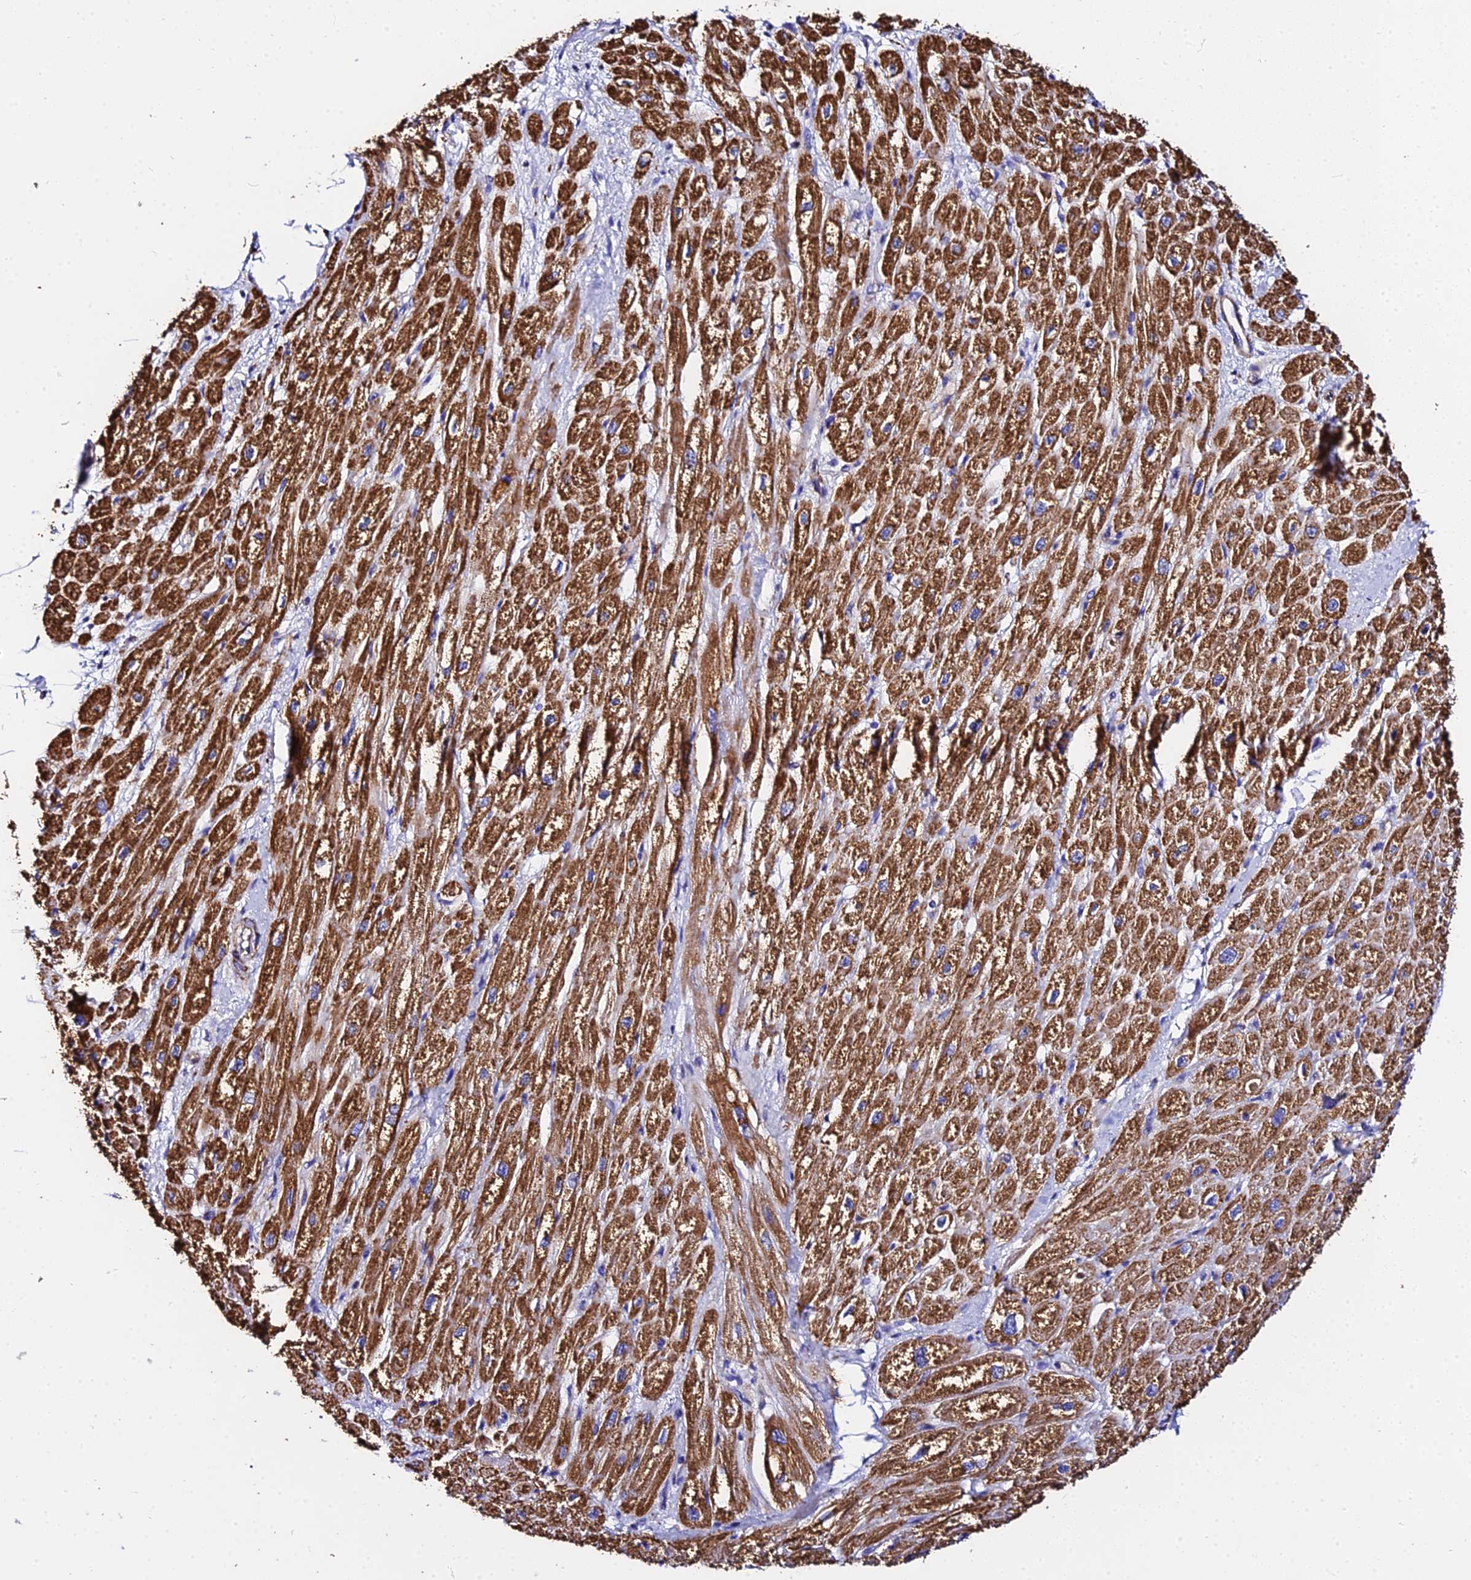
{"staining": {"intensity": "strong", "quantity": ">75%", "location": "cytoplasmic/membranous"}, "tissue": "heart muscle", "cell_type": "Cardiomyocytes", "image_type": "normal", "snomed": [{"axis": "morphology", "description": "Normal tissue, NOS"}, {"axis": "topography", "description": "Heart"}], "caption": "The photomicrograph displays staining of unremarkable heart muscle, revealing strong cytoplasmic/membranous protein expression (brown color) within cardiomyocytes. Nuclei are stained in blue.", "gene": "ZNF573", "patient": {"sex": "male", "age": 65}}